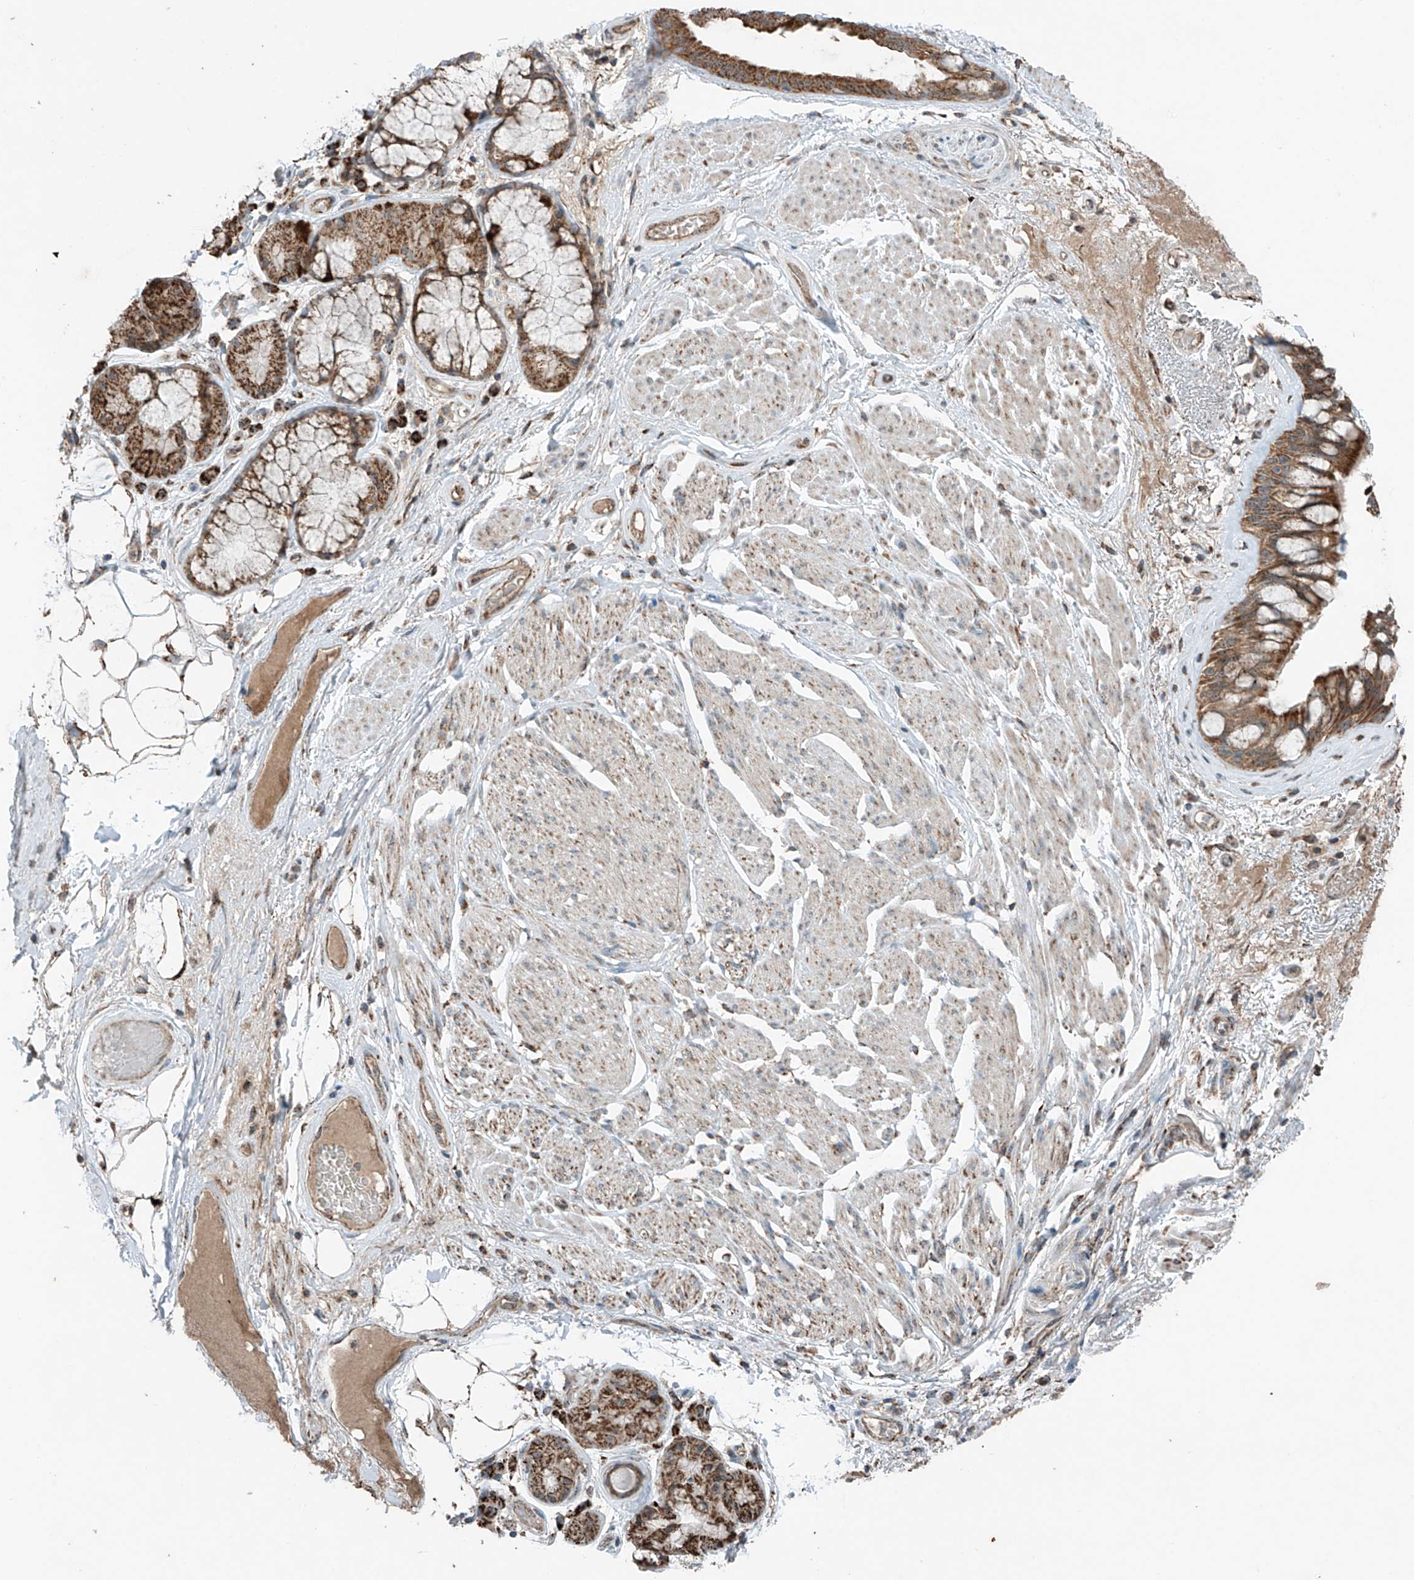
{"staining": {"intensity": "moderate", "quantity": ">75%", "location": "cytoplasmic/membranous"}, "tissue": "adipose tissue", "cell_type": "Adipocytes", "image_type": "normal", "snomed": [{"axis": "morphology", "description": "Normal tissue, NOS"}, {"axis": "topography", "description": "Bronchus"}], "caption": "Immunohistochemical staining of normal human adipose tissue demonstrates medium levels of moderate cytoplasmic/membranous staining in approximately >75% of adipocytes.", "gene": "SAMD3", "patient": {"sex": "male", "age": 66}}